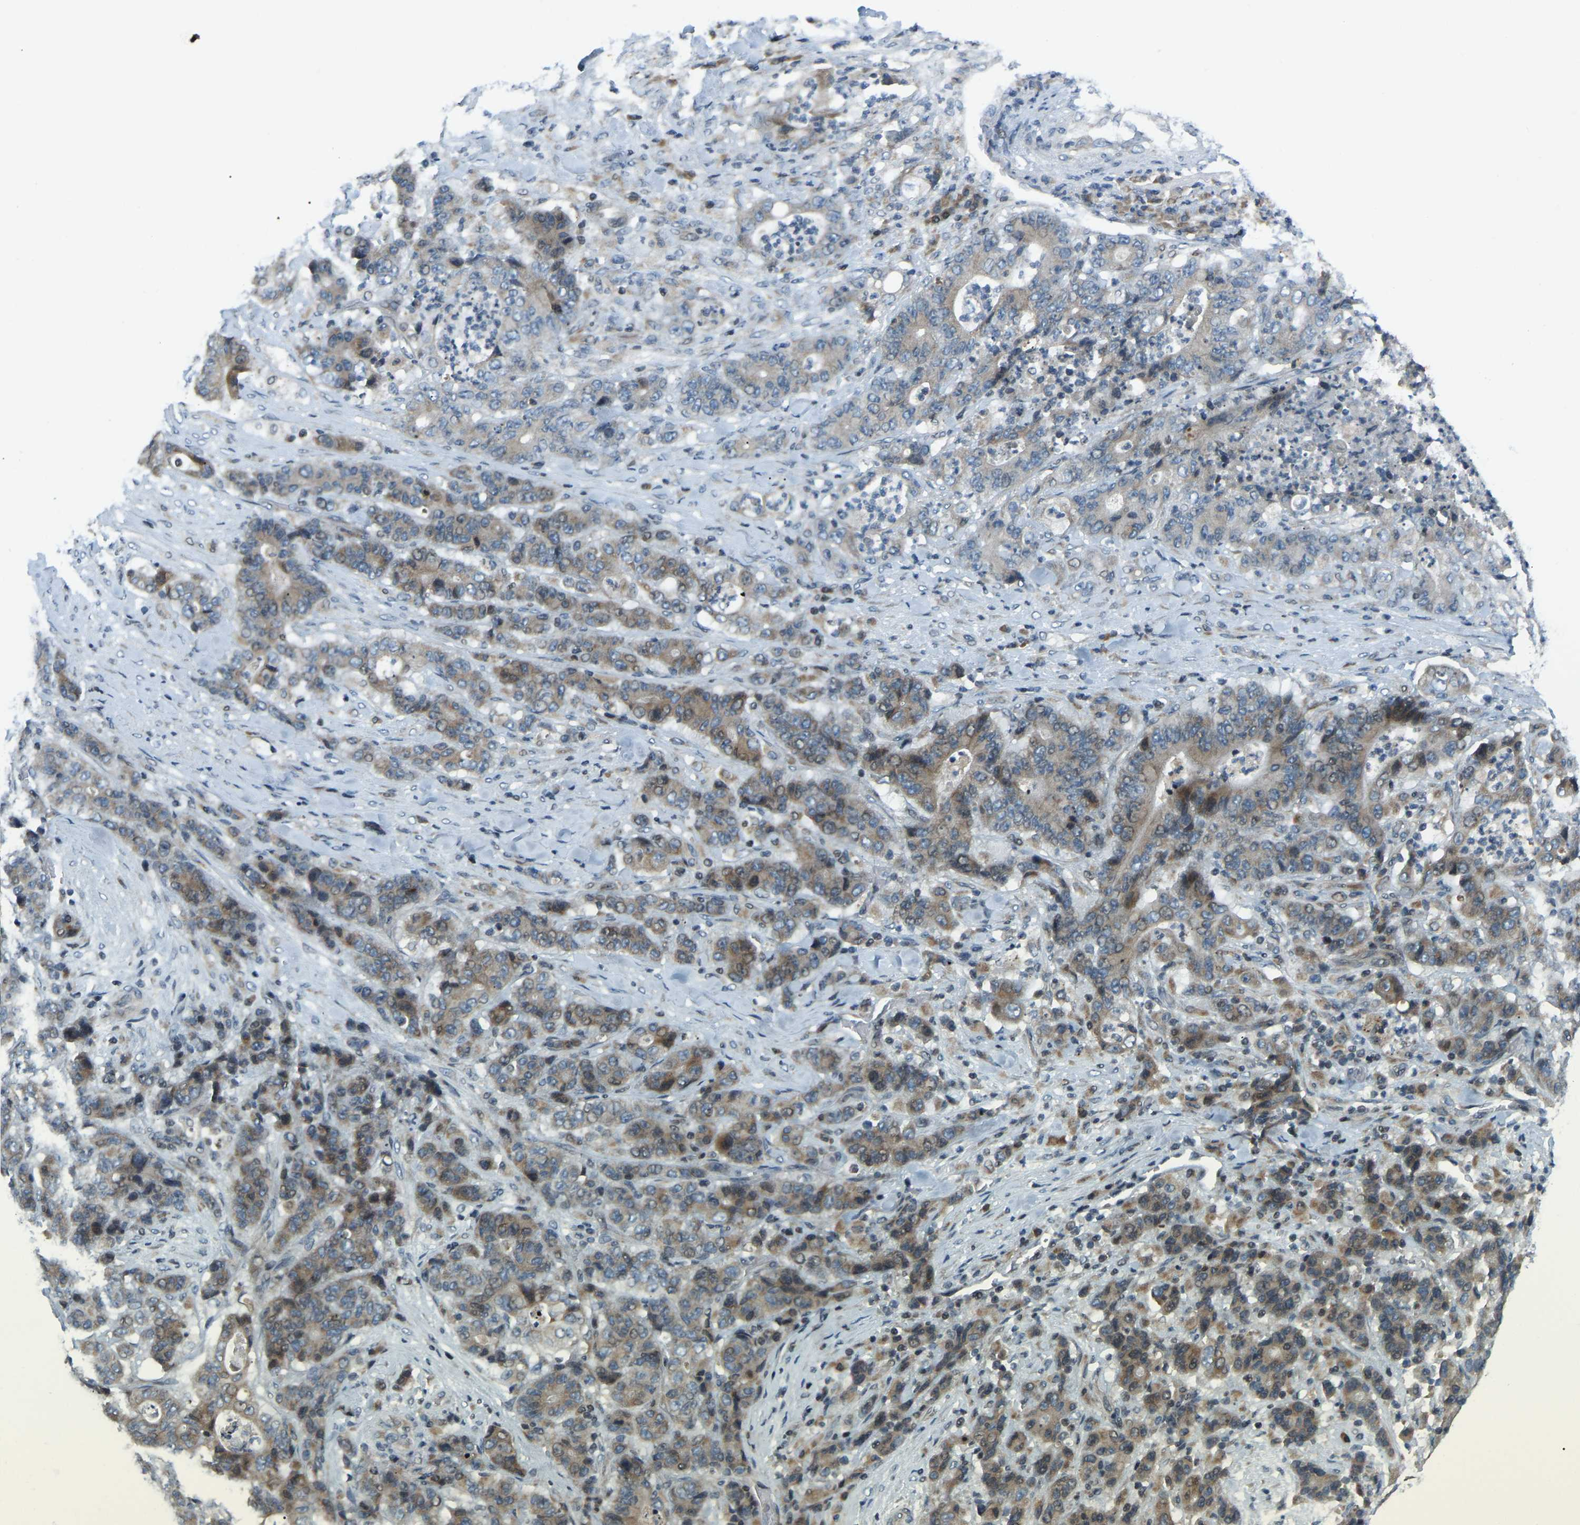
{"staining": {"intensity": "moderate", "quantity": ">75%", "location": "cytoplasmic/membranous"}, "tissue": "stomach cancer", "cell_type": "Tumor cells", "image_type": "cancer", "snomed": [{"axis": "morphology", "description": "Adenocarcinoma, NOS"}, {"axis": "topography", "description": "Stomach"}], "caption": "Human stomach cancer stained with a protein marker shows moderate staining in tumor cells.", "gene": "PARL", "patient": {"sex": "female", "age": 73}}